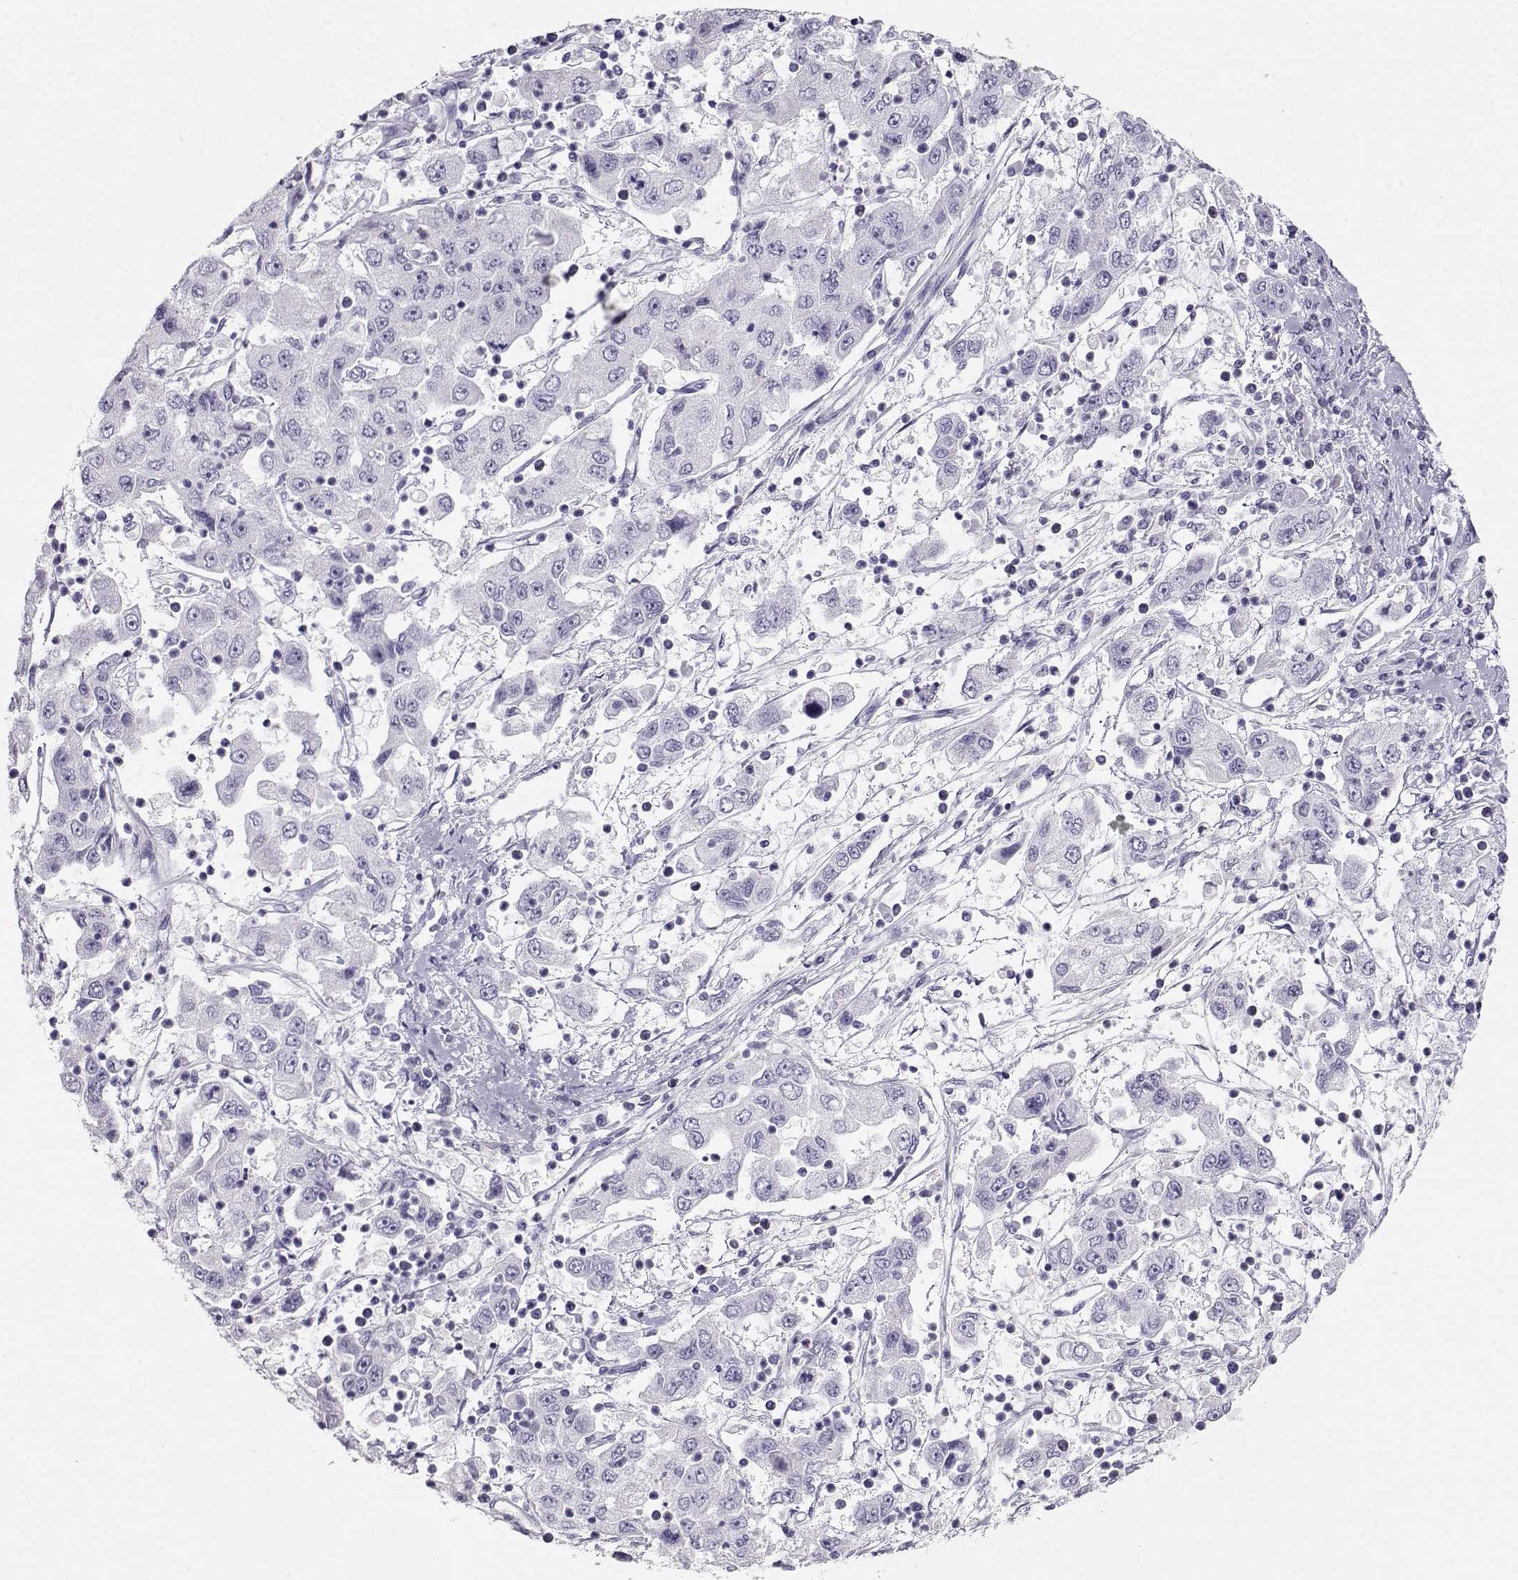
{"staining": {"intensity": "negative", "quantity": "none", "location": "none"}, "tissue": "cervical cancer", "cell_type": "Tumor cells", "image_type": "cancer", "snomed": [{"axis": "morphology", "description": "Squamous cell carcinoma, NOS"}, {"axis": "topography", "description": "Cervix"}], "caption": "A high-resolution photomicrograph shows IHC staining of cervical squamous cell carcinoma, which reveals no significant staining in tumor cells.", "gene": "ACTN2", "patient": {"sex": "female", "age": 36}}